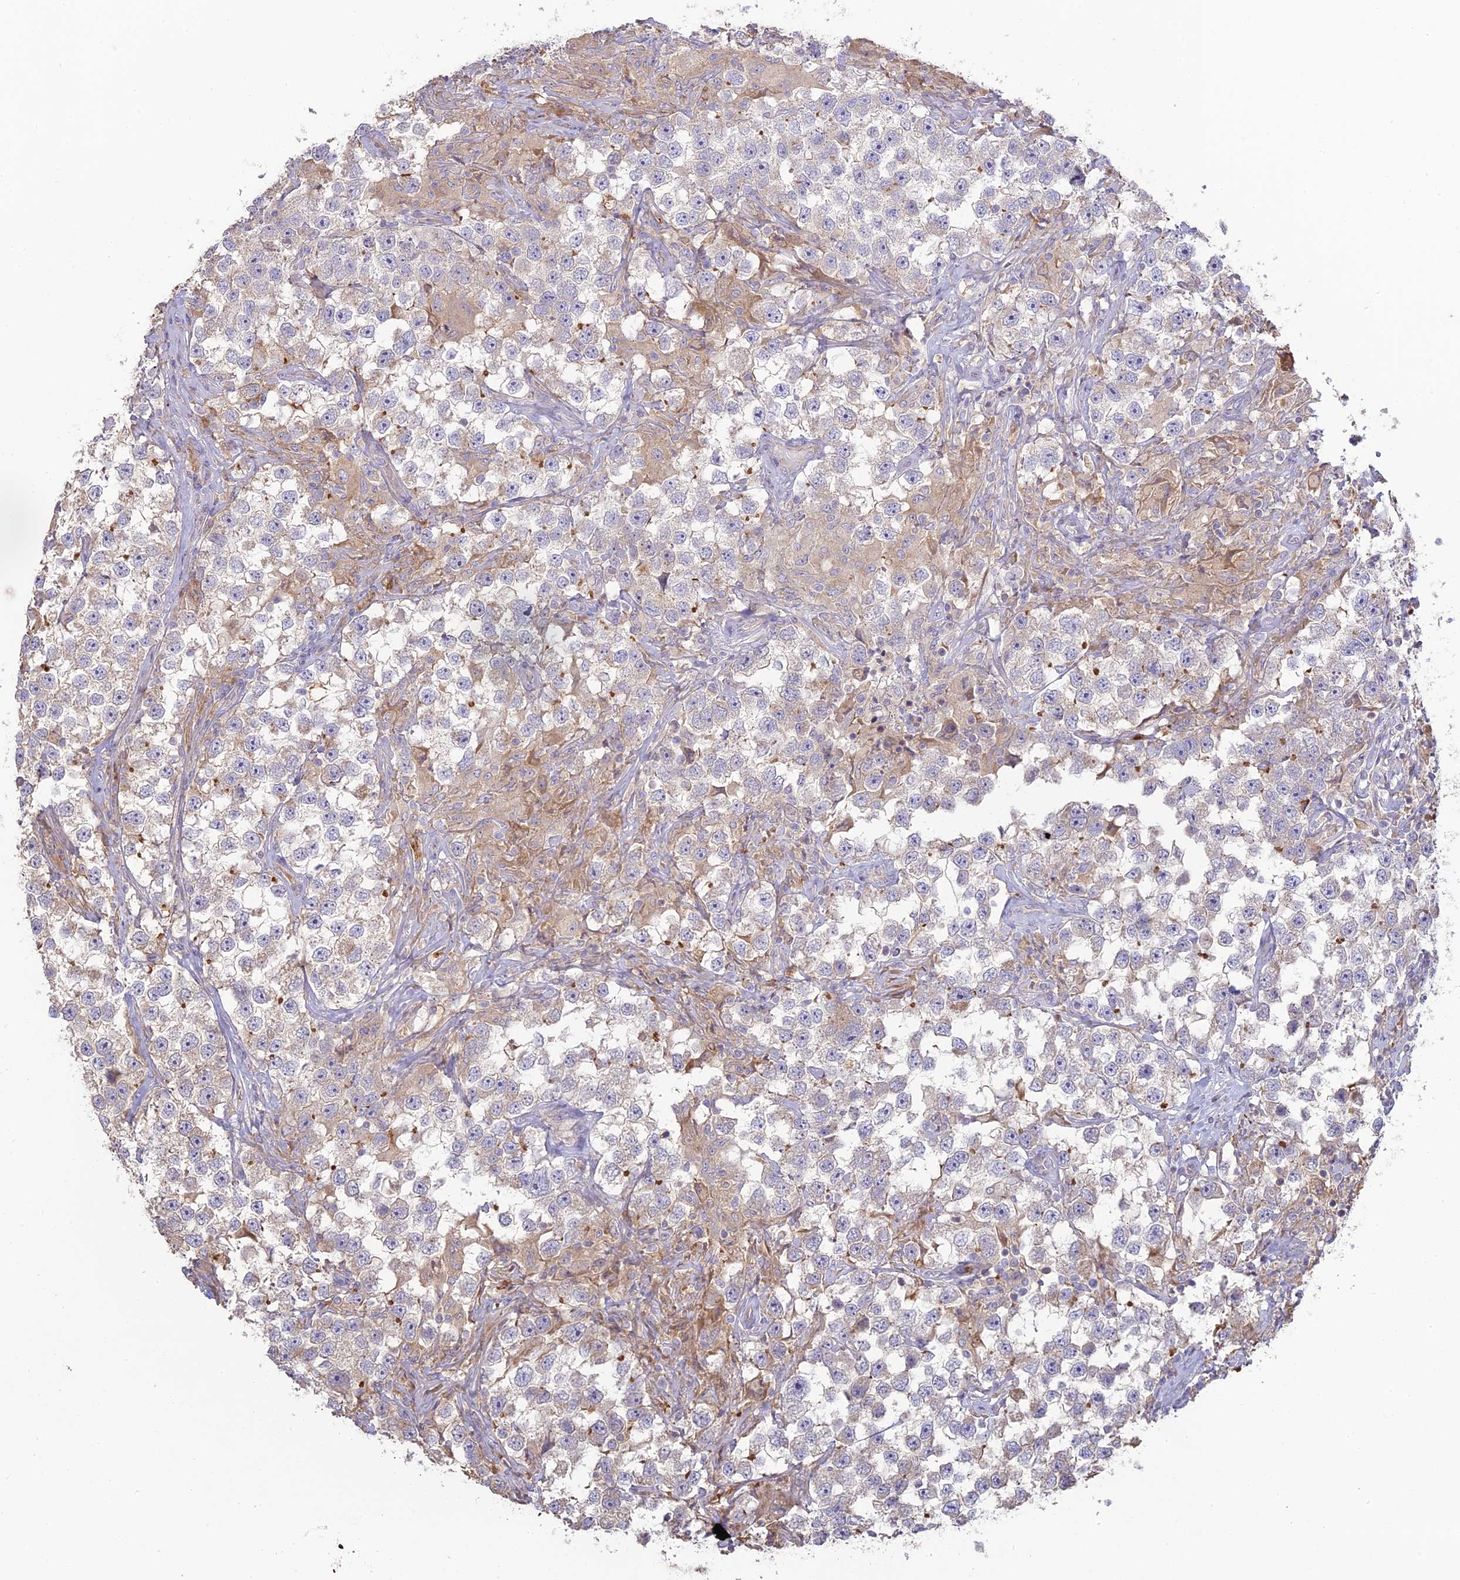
{"staining": {"intensity": "moderate", "quantity": "<25%", "location": "cytoplasmic/membranous"}, "tissue": "testis cancer", "cell_type": "Tumor cells", "image_type": "cancer", "snomed": [{"axis": "morphology", "description": "Seminoma, NOS"}, {"axis": "topography", "description": "Testis"}], "caption": "Immunohistochemistry (IHC) micrograph of human testis cancer stained for a protein (brown), which reveals low levels of moderate cytoplasmic/membranous staining in about <25% of tumor cells.", "gene": "SFT2D2", "patient": {"sex": "male", "age": 46}}